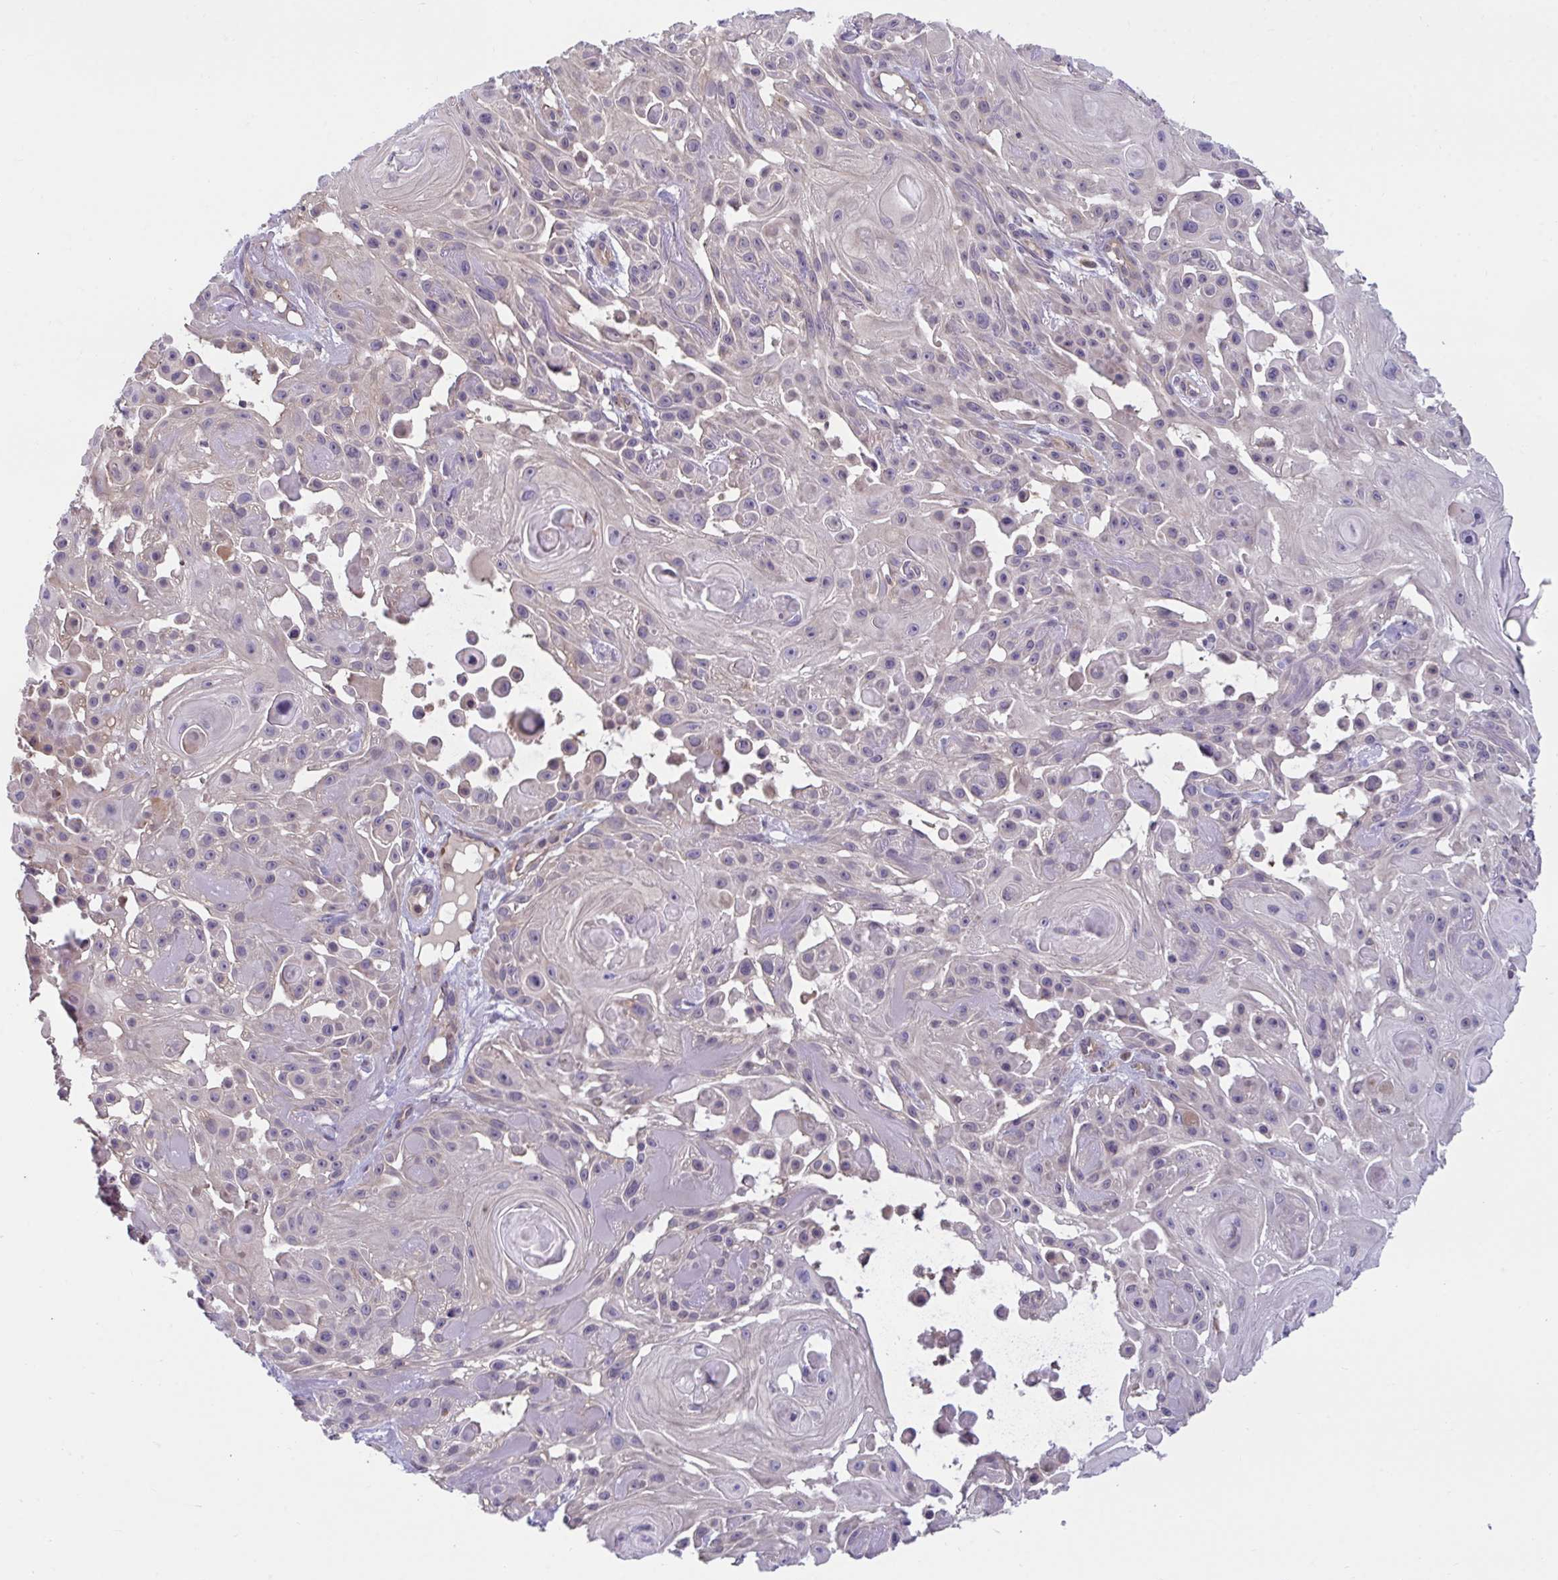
{"staining": {"intensity": "weak", "quantity": "<25%", "location": "cytoplasmic/membranous"}, "tissue": "skin cancer", "cell_type": "Tumor cells", "image_type": "cancer", "snomed": [{"axis": "morphology", "description": "Squamous cell carcinoma, NOS"}, {"axis": "topography", "description": "Skin"}], "caption": "IHC photomicrograph of neoplastic tissue: human skin cancer stained with DAB (3,3'-diaminobenzidine) reveals no significant protein staining in tumor cells. Brightfield microscopy of immunohistochemistry stained with DAB (brown) and hematoxylin (blue), captured at high magnification.", "gene": "IST1", "patient": {"sex": "male", "age": 91}}